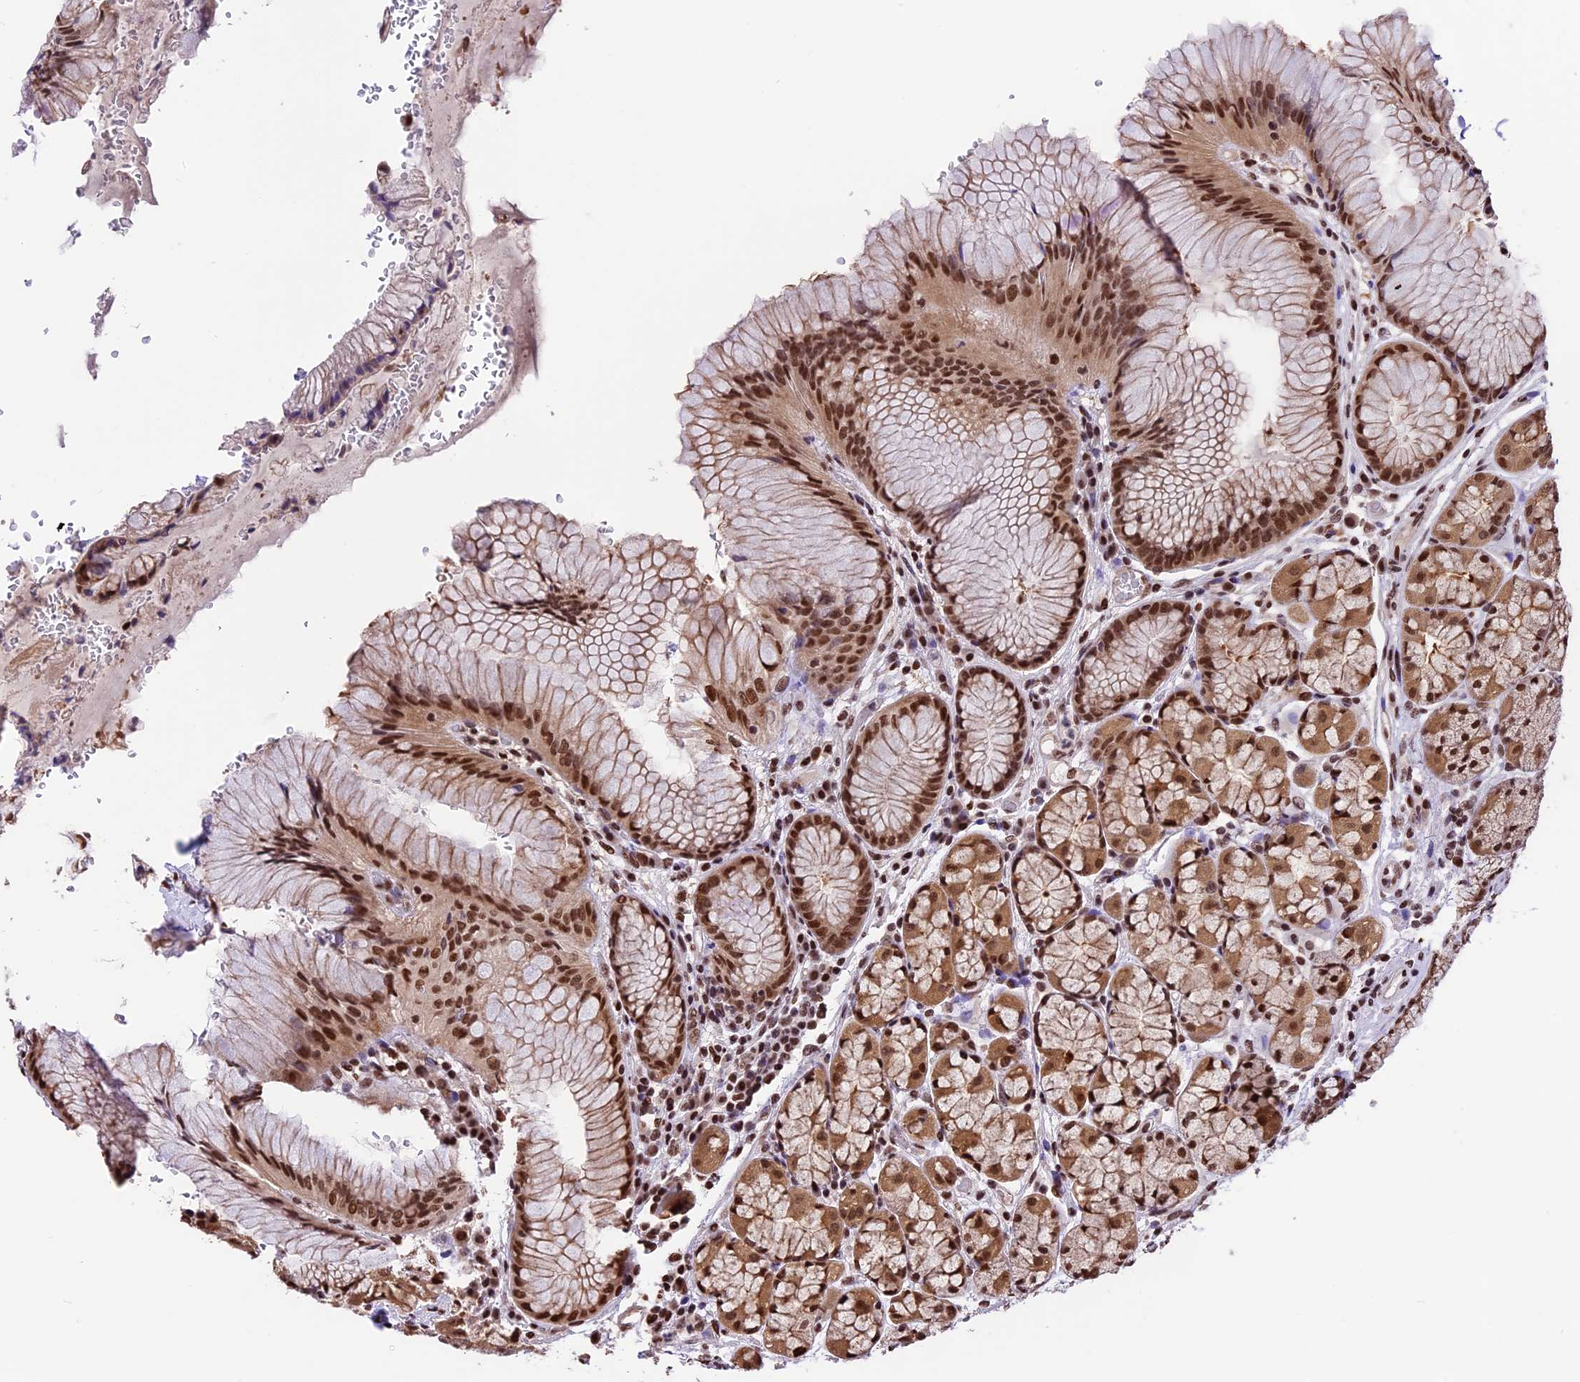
{"staining": {"intensity": "strong", "quantity": ">75%", "location": "cytoplasmic/membranous,nuclear"}, "tissue": "stomach", "cell_type": "Glandular cells", "image_type": "normal", "snomed": [{"axis": "morphology", "description": "Normal tissue, NOS"}, {"axis": "topography", "description": "Stomach"}], "caption": "Immunohistochemistry of unremarkable human stomach exhibits high levels of strong cytoplasmic/membranous,nuclear staining in approximately >75% of glandular cells.", "gene": "POLR3E", "patient": {"sex": "male", "age": 63}}